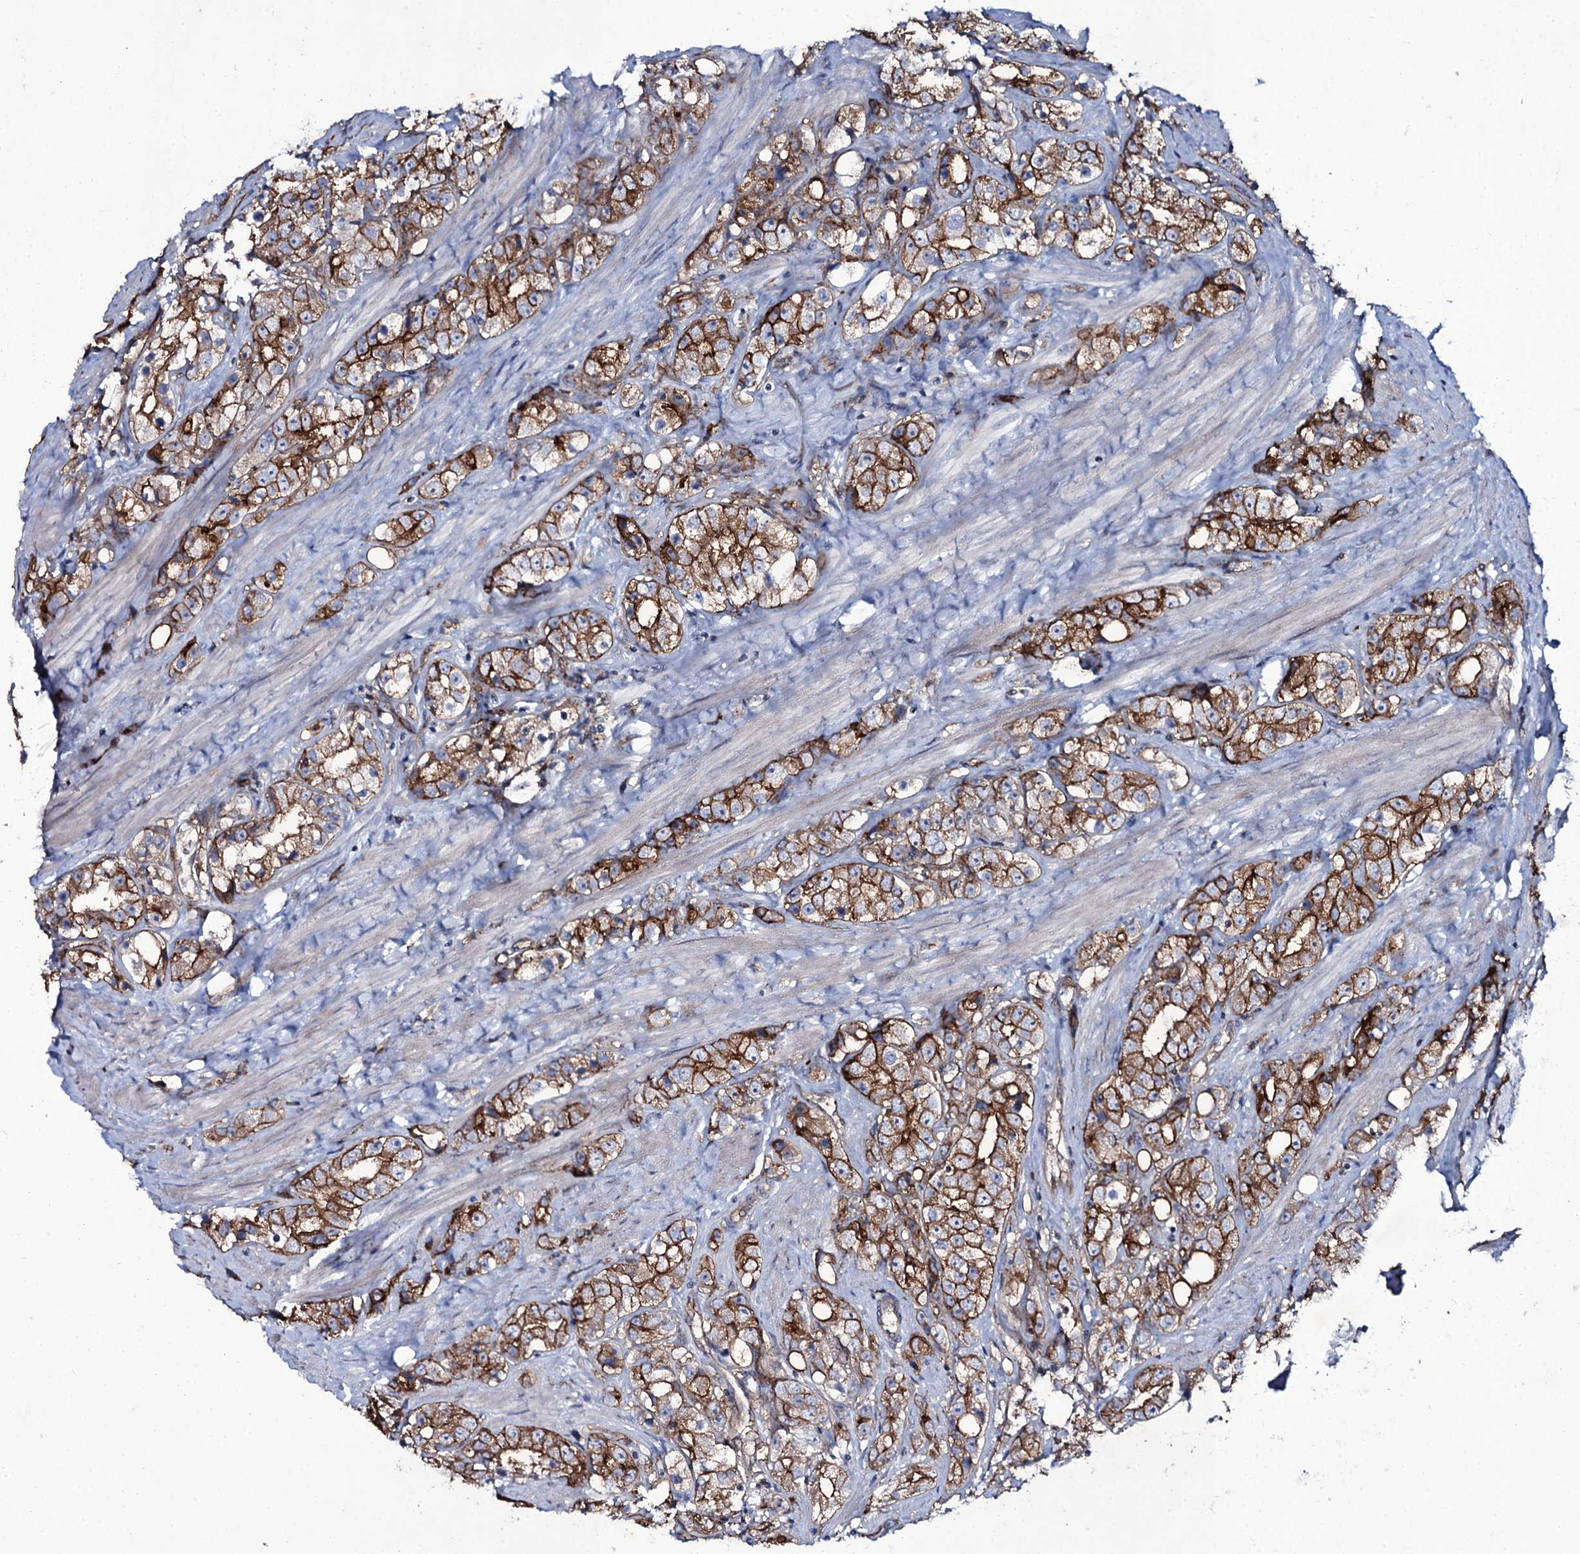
{"staining": {"intensity": "strong", "quantity": ">75%", "location": "cytoplasmic/membranous"}, "tissue": "prostate cancer", "cell_type": "Tumor cells", "image_type": "cancer", "snomed": [{"axis": "morphology", "description": "Adenocarcinoma, NOS"}, {"axis": "topography", "description": "Prostate"}], "caption": "This is an image of immunohistochemistry staining of prostate cancer (adenocarcinoma), which shows strong expression in the cytoplasmic/membranous of tumor cells.", "gene": "SNAP23", "patient": {"sex": "male", "age": 79}}